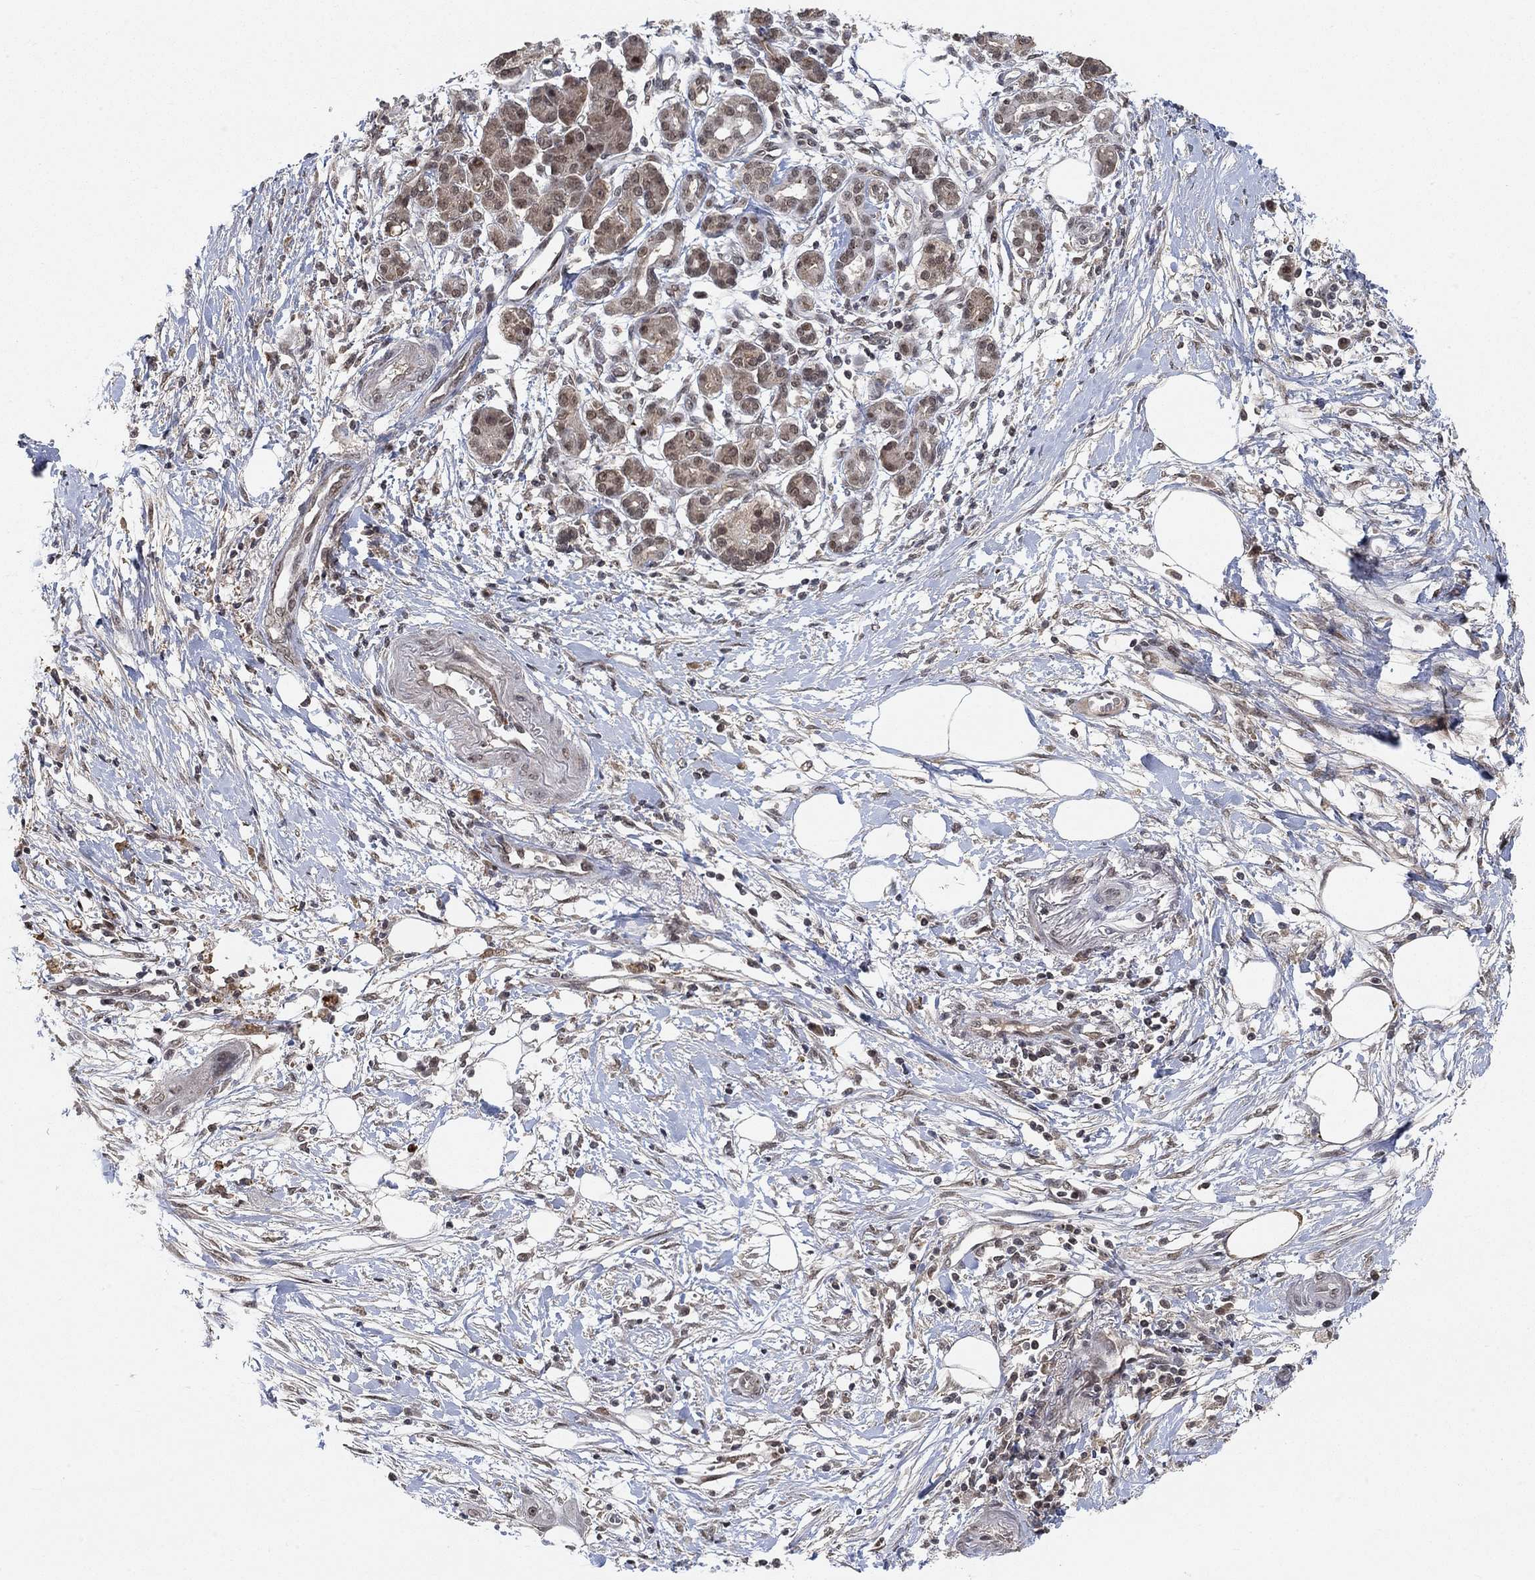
{"staining": {"intensity": "moderate", "quantity": "<25%", "location": "nuclear"}, "tissue": "pancreatic cancer", "cell_type": "Tumor cells", "image_type": "cancer", "snomed": [{"axis": "morphology", "description": "Adenocarcinoma, NOS"}, {"axis": "topography", "description": "Pancreas"}], "caption": "Immunohistochemistry photomicrograph of pancreatic cancer stained for a protein (brown), which displays low levels of moderate nuclear positivity in approximately <25% of tumor cells.", "gene": "THAP8", "patient": {"sex": "male", "age": 72}}